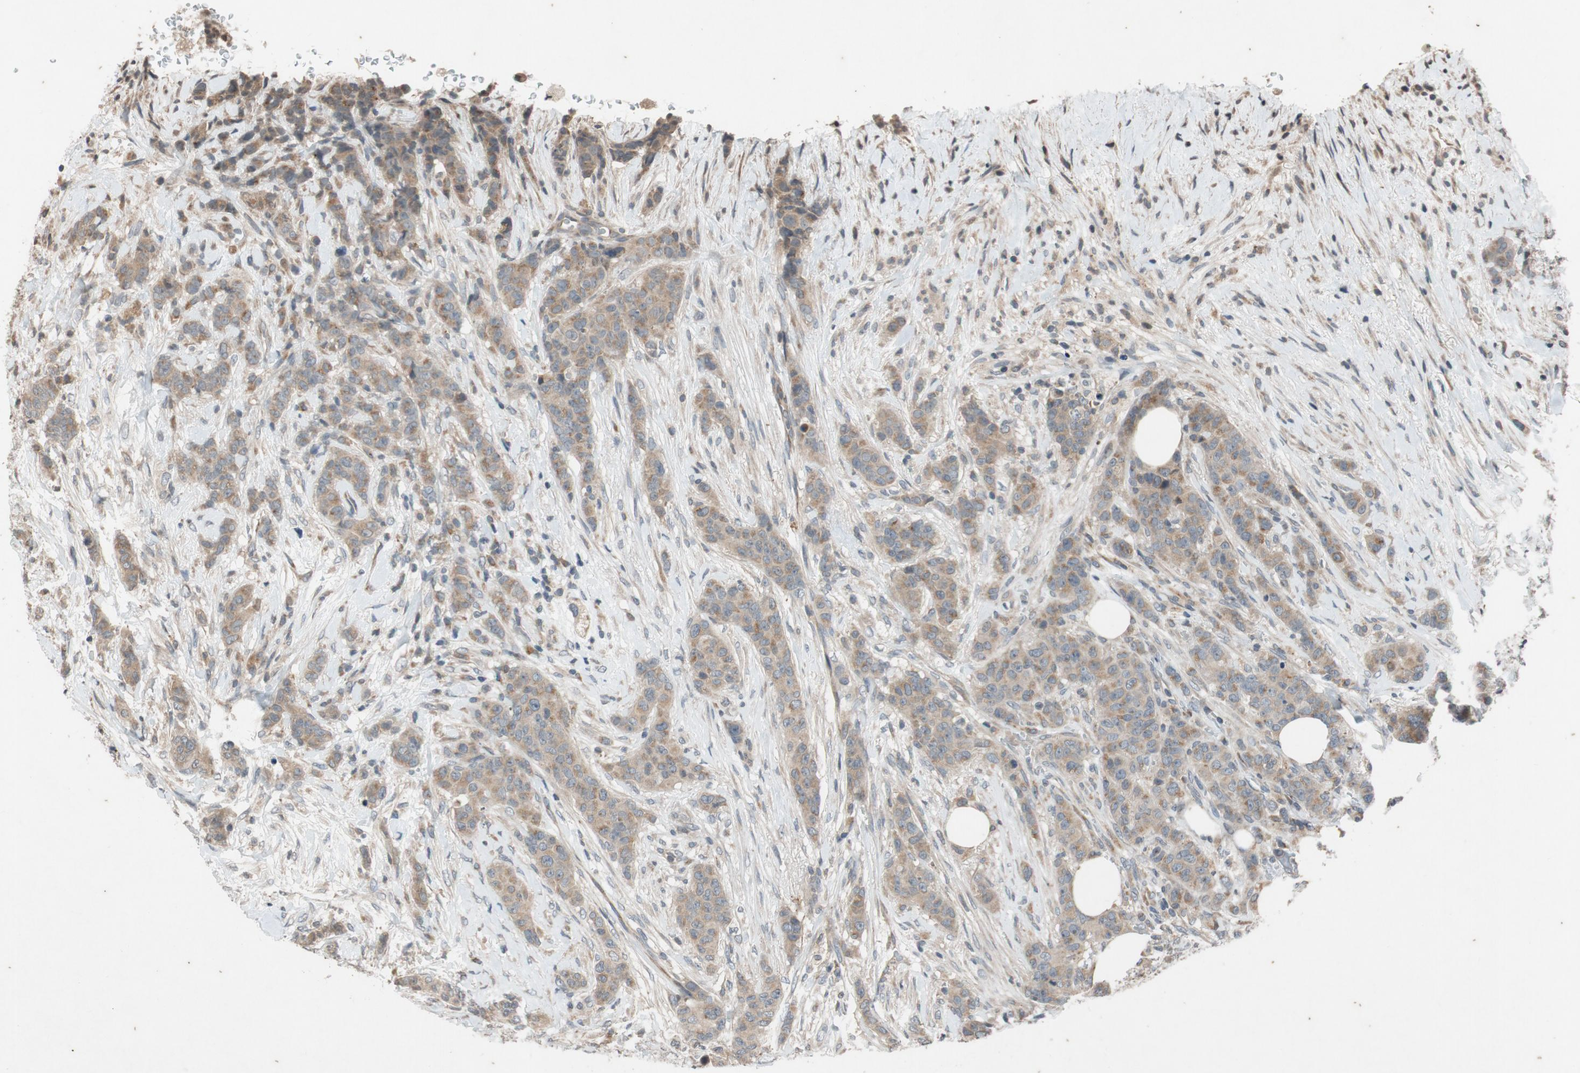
{"staining": {"intensity": "moderate", "quantity": ">75%", "location": "cytoplasmic/membranous"}, "tissue": "breast cancer", "cell_type": "Tumor cells", "image_type": "cancer", "snomed": [{"axis": "morphology", "description": "Duct carcinoma"}, {"axis": "topography", "description": "Breast"}], "caption": "Breast cancer (invasive ductal carcinoma) was stained to show a protein in brown. There is medium levels of moderate cytoplasmic/membranous positivity in approximately >75% of tumor cells. (IHC, brightfield microscopy, high magnification).", "gene": "ATP2C1", "patient": {"sex": "female", "age": 40}}